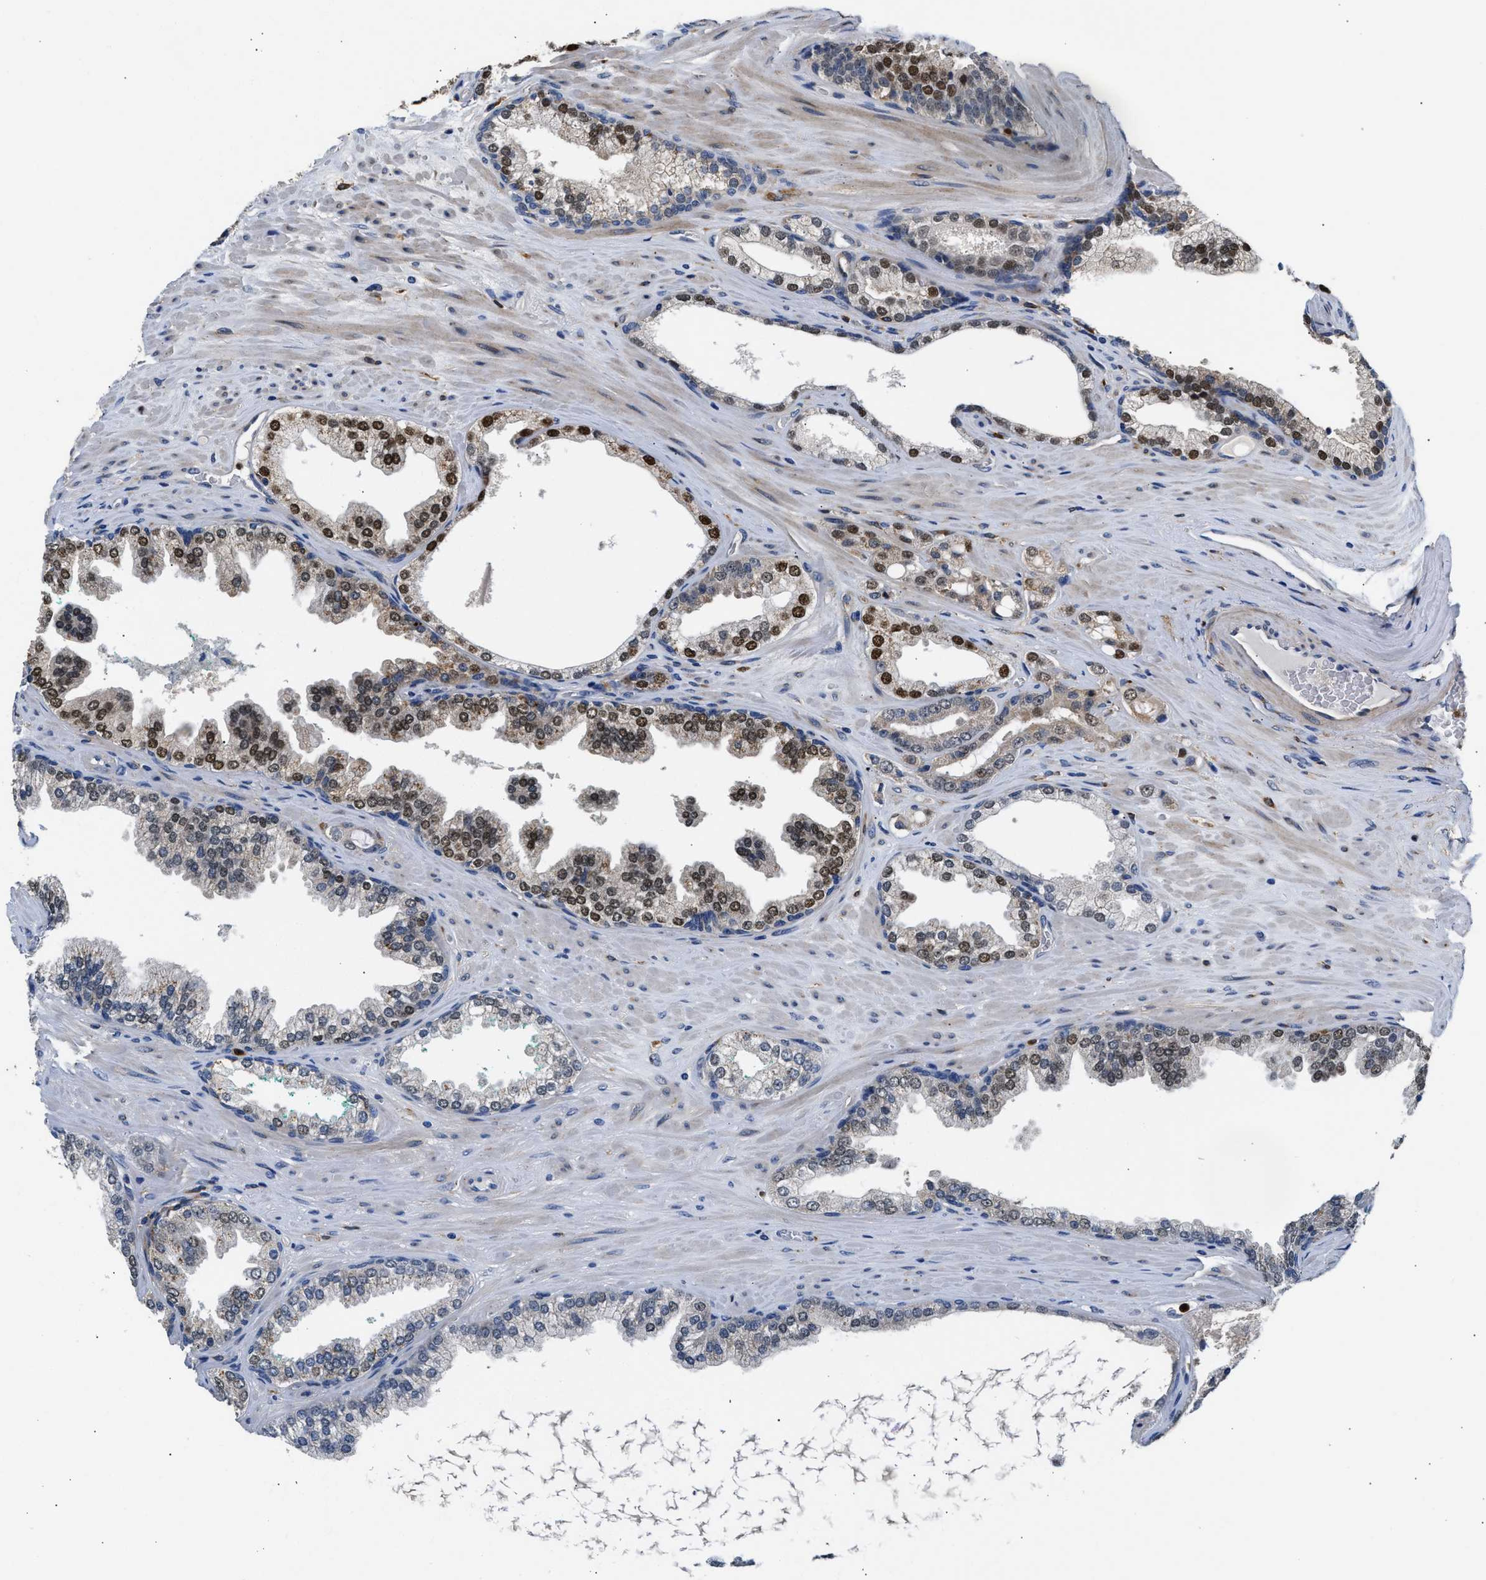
{"staining": {"intensity": "moderate", "quantity": "25%-75%", "location": "nuclear"}, "tissue": "prostate cancer", "cell_type": "Tumor cells", "image_type": "cancer", "snomed": [{"axis": "morphology", "description": "Adenocarcinoma, High grade"}, {"axis": "topography", "description": "Prostate"}], "caption": "A histopathology image showing moderate nuclear positivity in about 25%-75% of tumor cells in adenocarcinoma (high-grade) (prostate), as visualized by brown immunohistochemical staining.", "gene": "RAB31", "patient": {"sex": "male", "age": 71}}